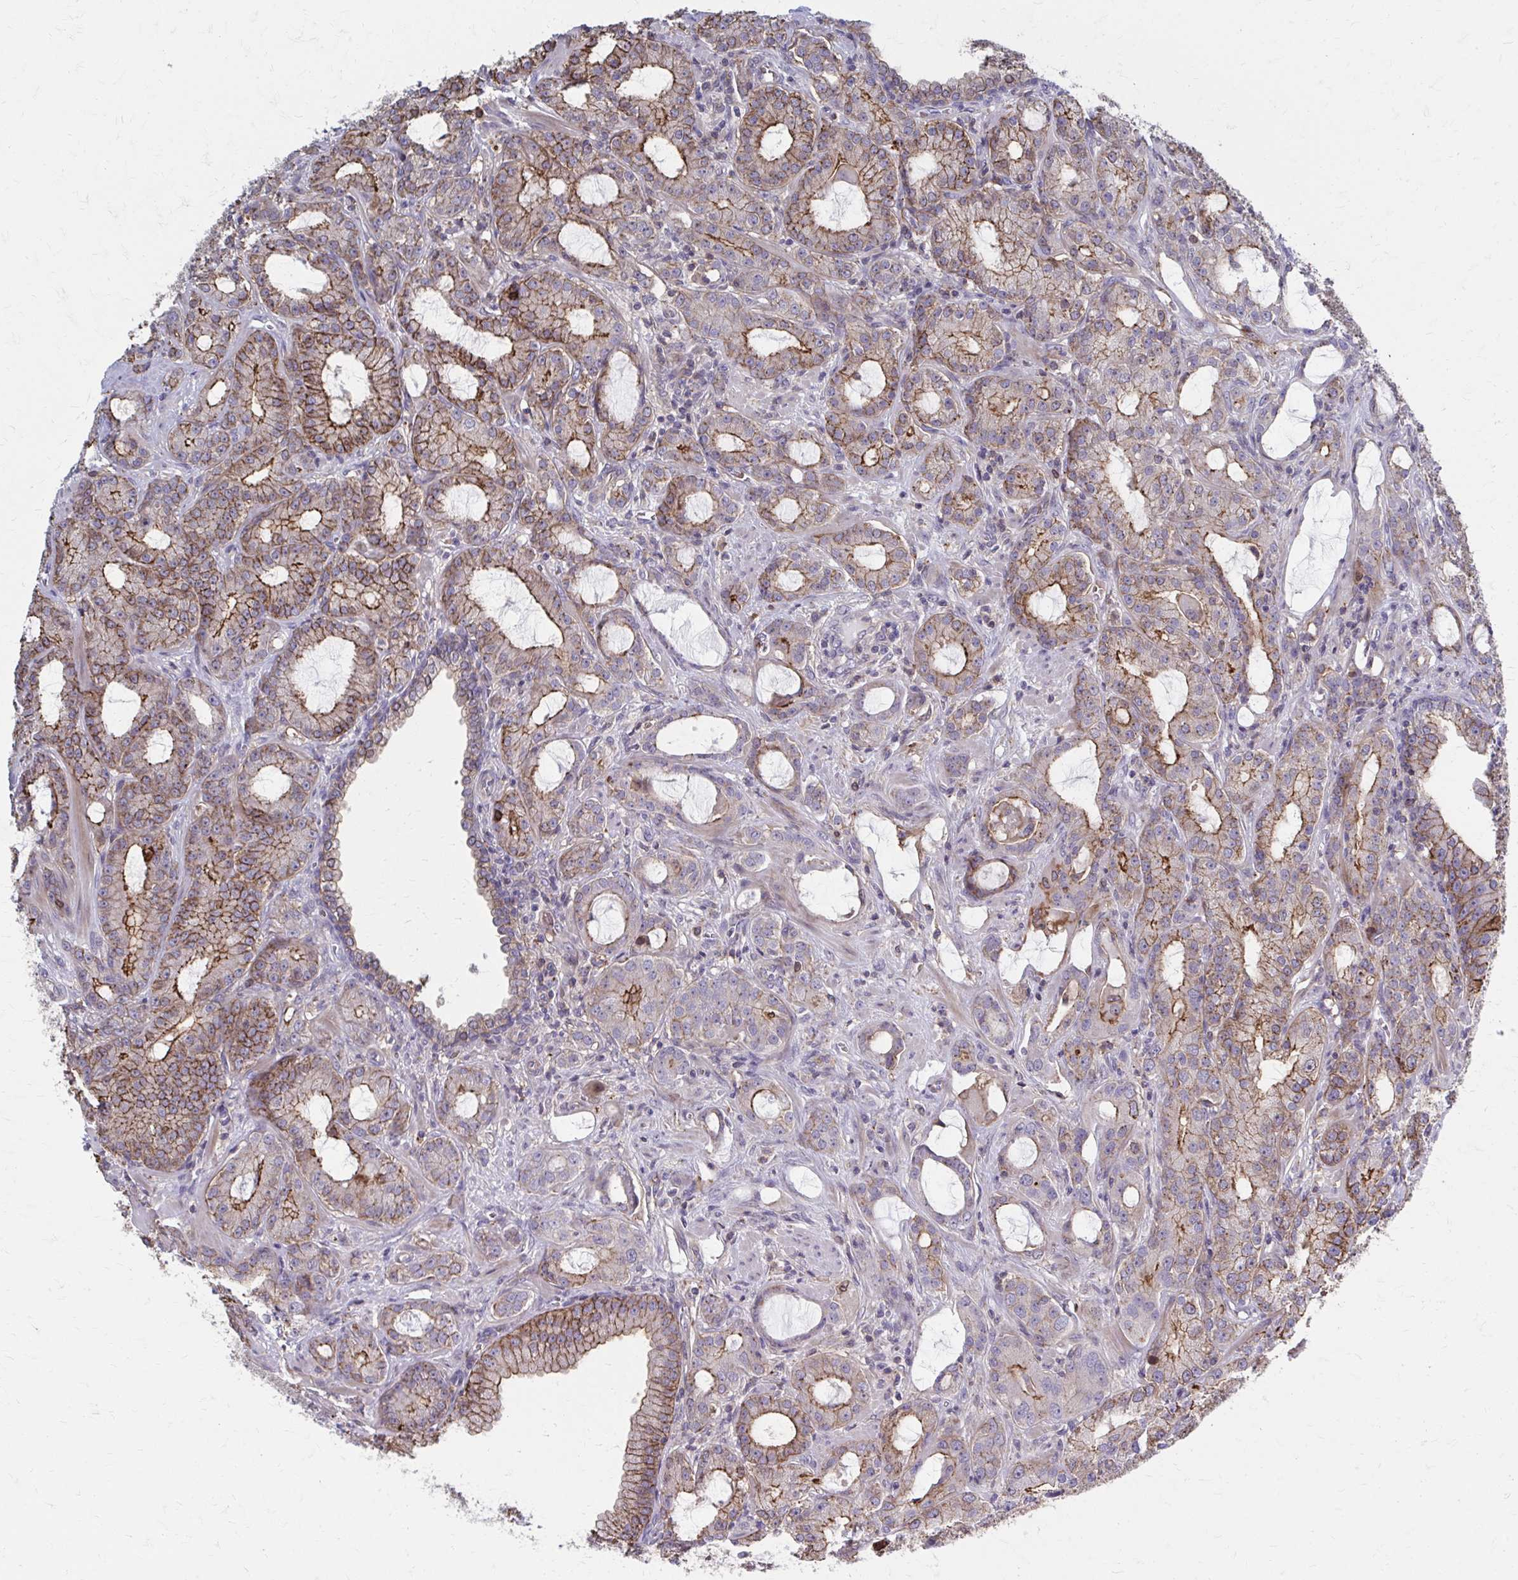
{"staining": {"intensity": "moderate", "quantity": "25%-75%", "location": "cytoplasmic/membranous"}, "tissue": "prostate cancer", "cell_type": "Tumor cells", "image_type": "cancer", "snomed": [{"axis": "morphology", "description": "Adenocarcinoma, High grade"}, {"axis": "topography", "description": "Prostate"}], "caption": "Prostate cancer (adenocarcinoma (high-grade)) tissue shows moderate cytoplasmic/membranous expression in about 25%-75% of tumor cells, visualized by immunohistochemistry.", "gene": "MMP14", "patient": {"sex": "male", "age": 65}}